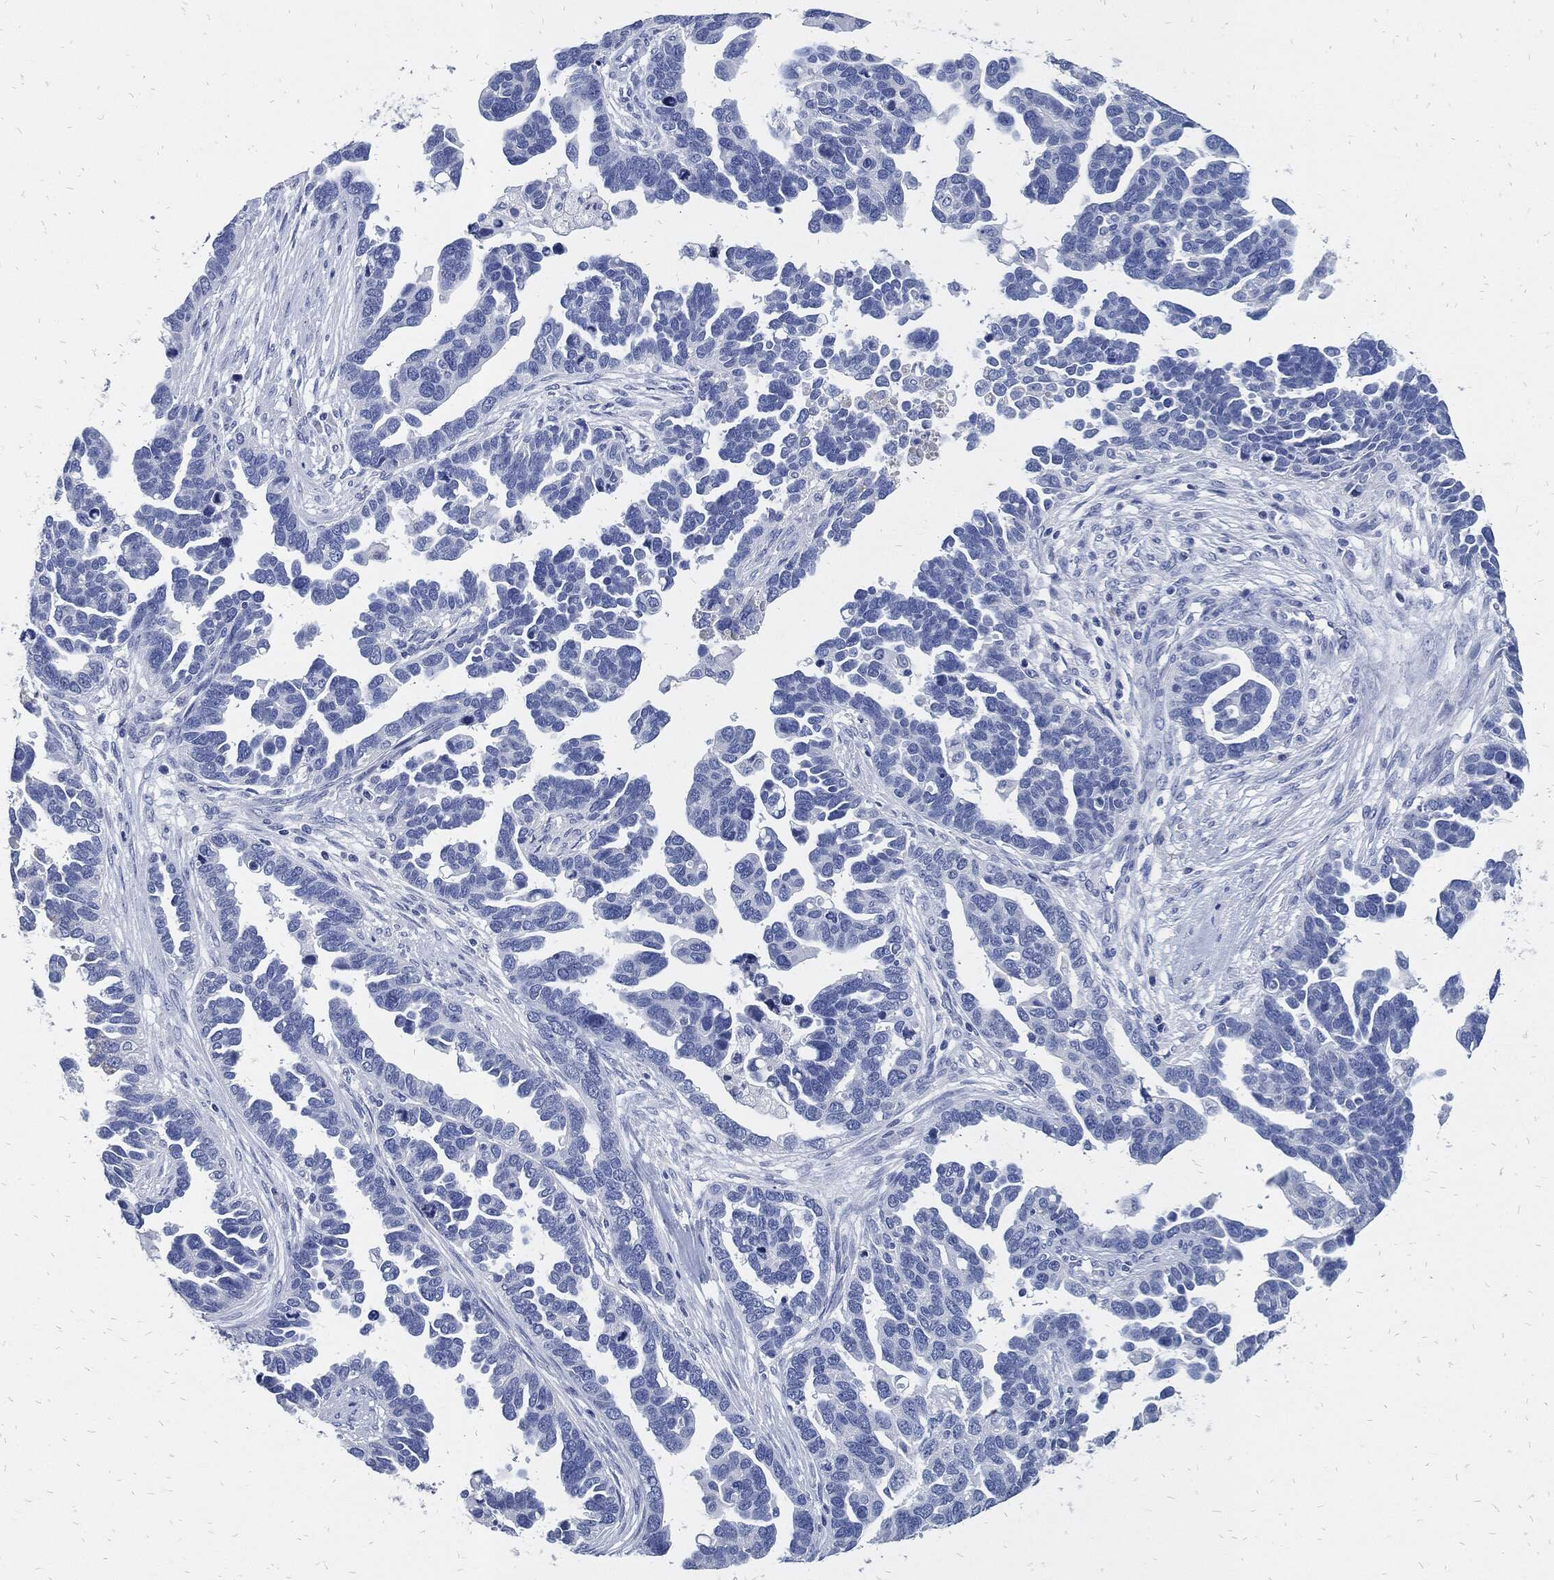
{"staining": {"intensity": "negative", "quantity": "none", "location": "none"}, "tissue": "ovarian cancer", "cell_type": "Tumor cells", "image_type": "cancer", "snomed": [{"axis": "morphology", "description": "Cystadenocarcinoma, serous, NOS"}, {"axis": "topography", "description": "Ovary"}], "caption": "DAB immunohistochemical staining of human ovarian cancer (serous cystadenocarcinoma) reveals no significant staining in tumor cells. (DAB IHC with hematoxylin counter stain).", "gene": "FABP4", "patient": {"sex": "female", "age": 54}}